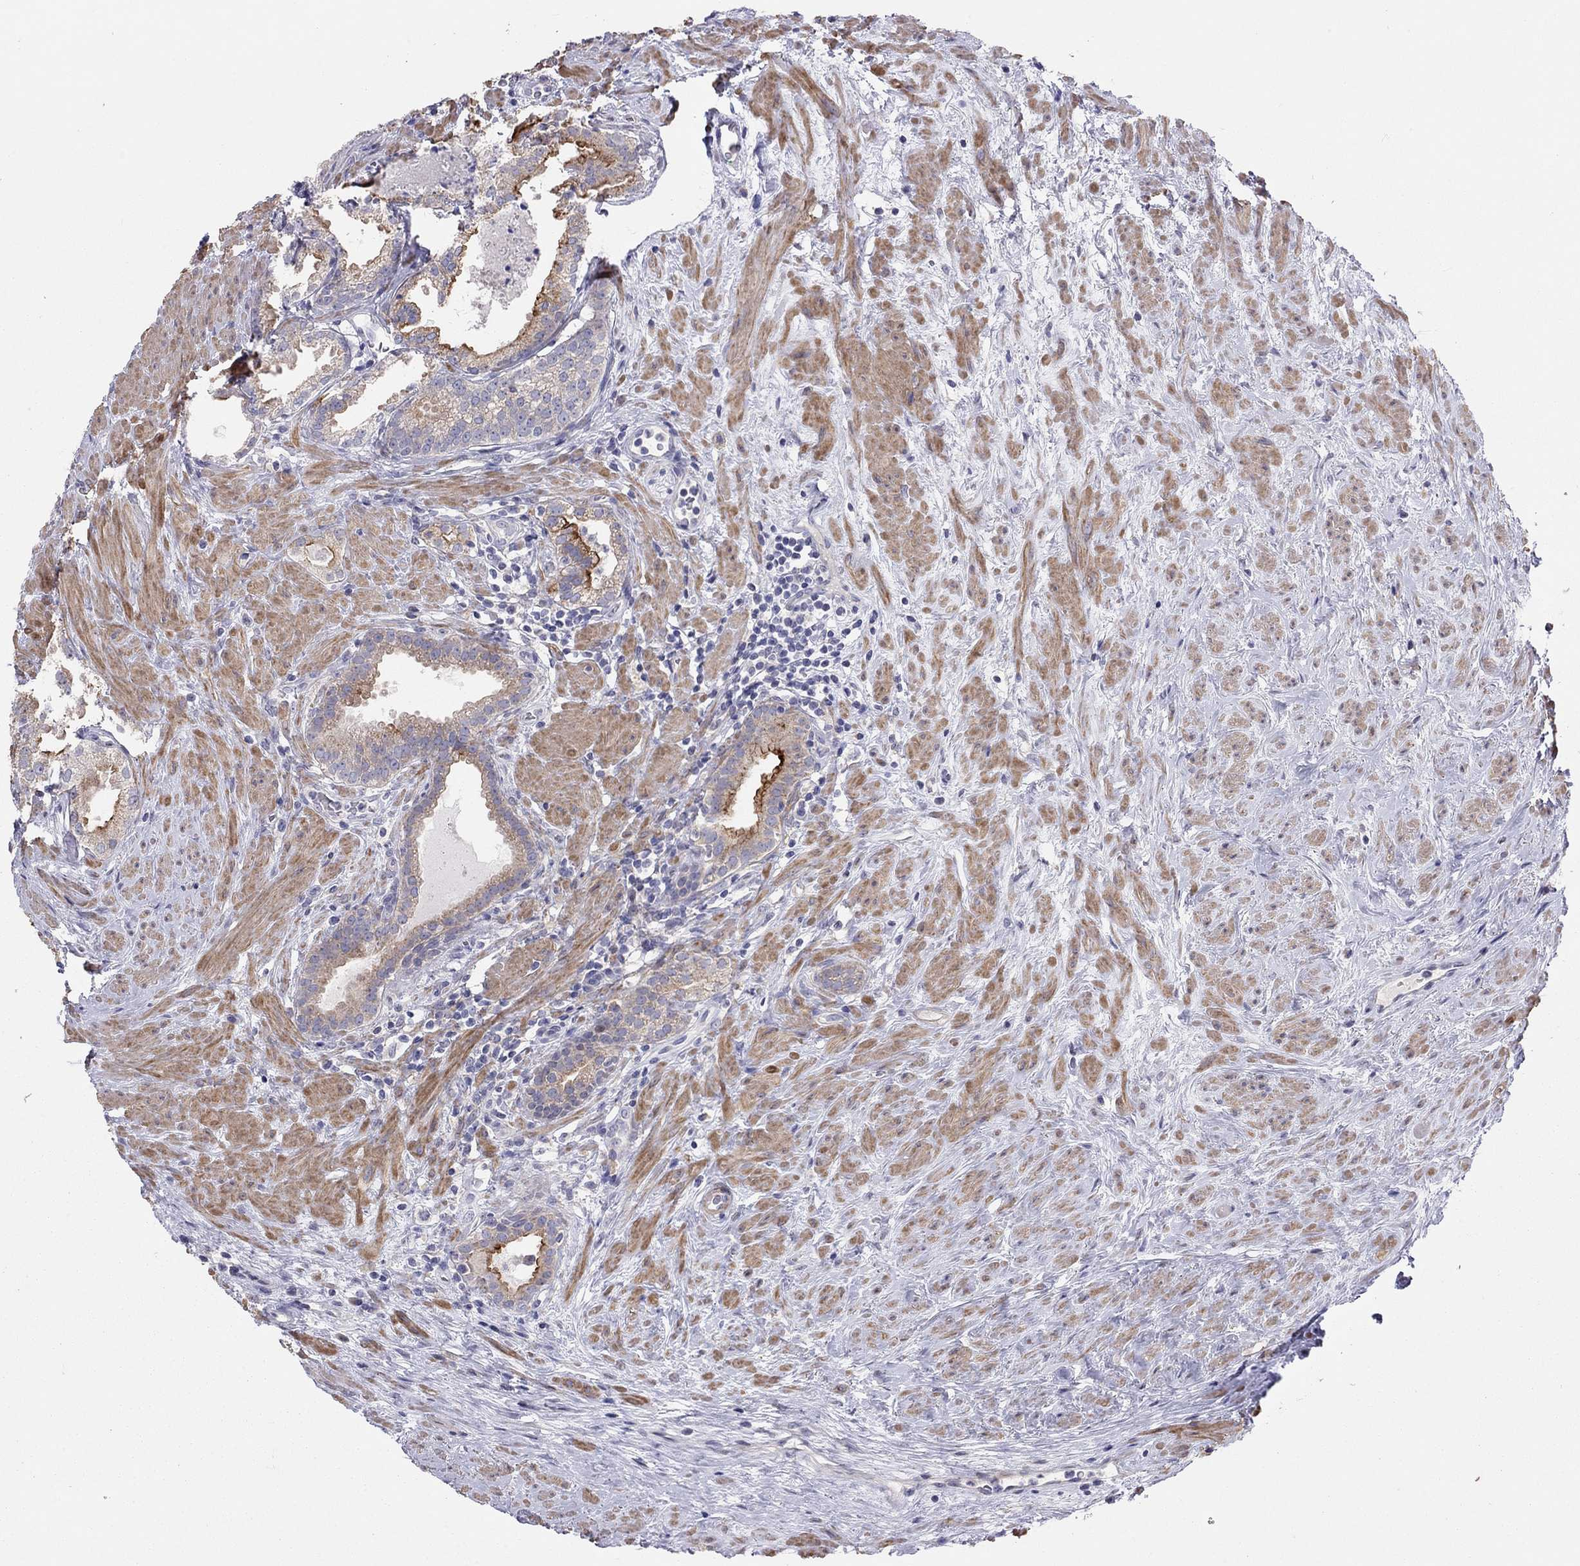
{"staining": {"intensity": "strong", "quantity": "<25%", "location": "cytoplasmic/membranous"}, "tissue": "prostate cancer", "cell_type": "Tumor cells", "image_type": "cancer", "snomed": [{"axis": "morphology", "description": "Adenocarcinoma, NOS"}, {"axis": "morphology", "description": "Adenocarcinoma, High grade"}, {"axis": "topography", "description": "Prostate"}], "caption": "Brown immunohistochemical staining in prostate cancer (adenocarcinoma) exhibits strong cytoplasmic/membranous positivity in about <25% of tumor cells.", "gene": "SYTL2", "patient": {"sex": "male", "age": 64}}